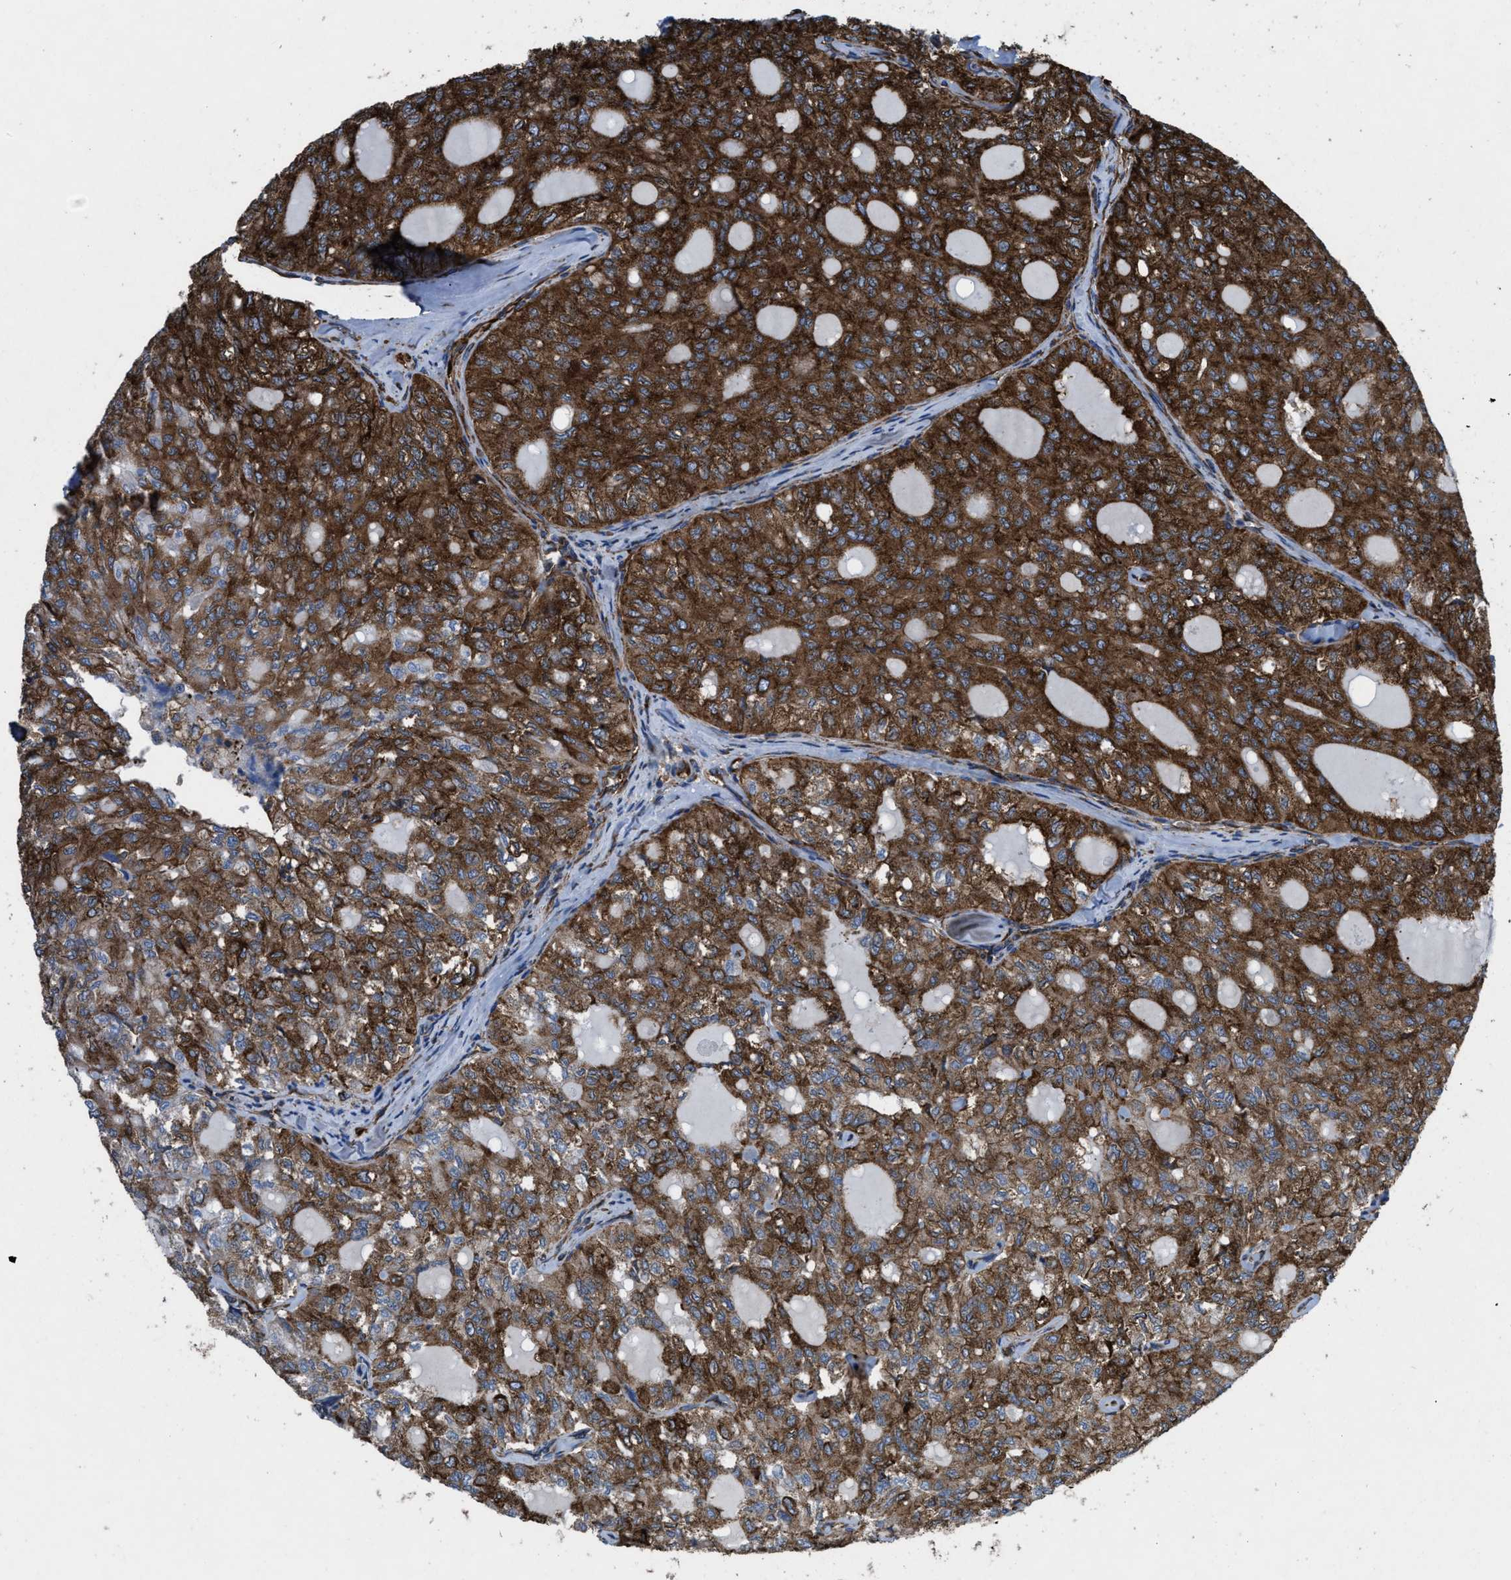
{"staining": {"intensity": "moderate", "quantity": ">75%", "location": "cytoplasmic/membranous"}, "tissue": "thyroid cancer", "cell_type": "Tumor cells", "image_type": "cancer", "snomed": [{"axis": "morphology", "description": "Follicular adenoma carcinoma, NOS"}, {"axis": "topography", "description": "Thyroid gland"}], "caption": "Thyroid cancer (follicular adenoma carcinoma) stained with immunohistochemistry (IHC) shows moderate cytoplasmic/membranous expression in about >75% of tumor cells. (Stains: DAB (3,3'-diaminobenzidine) in brown, nuclei in blue, Microscopy: brightfield microscopy at high magnification).", "gene": "CAPRIN1", "patient": {"sex": "male", "age": 75}}